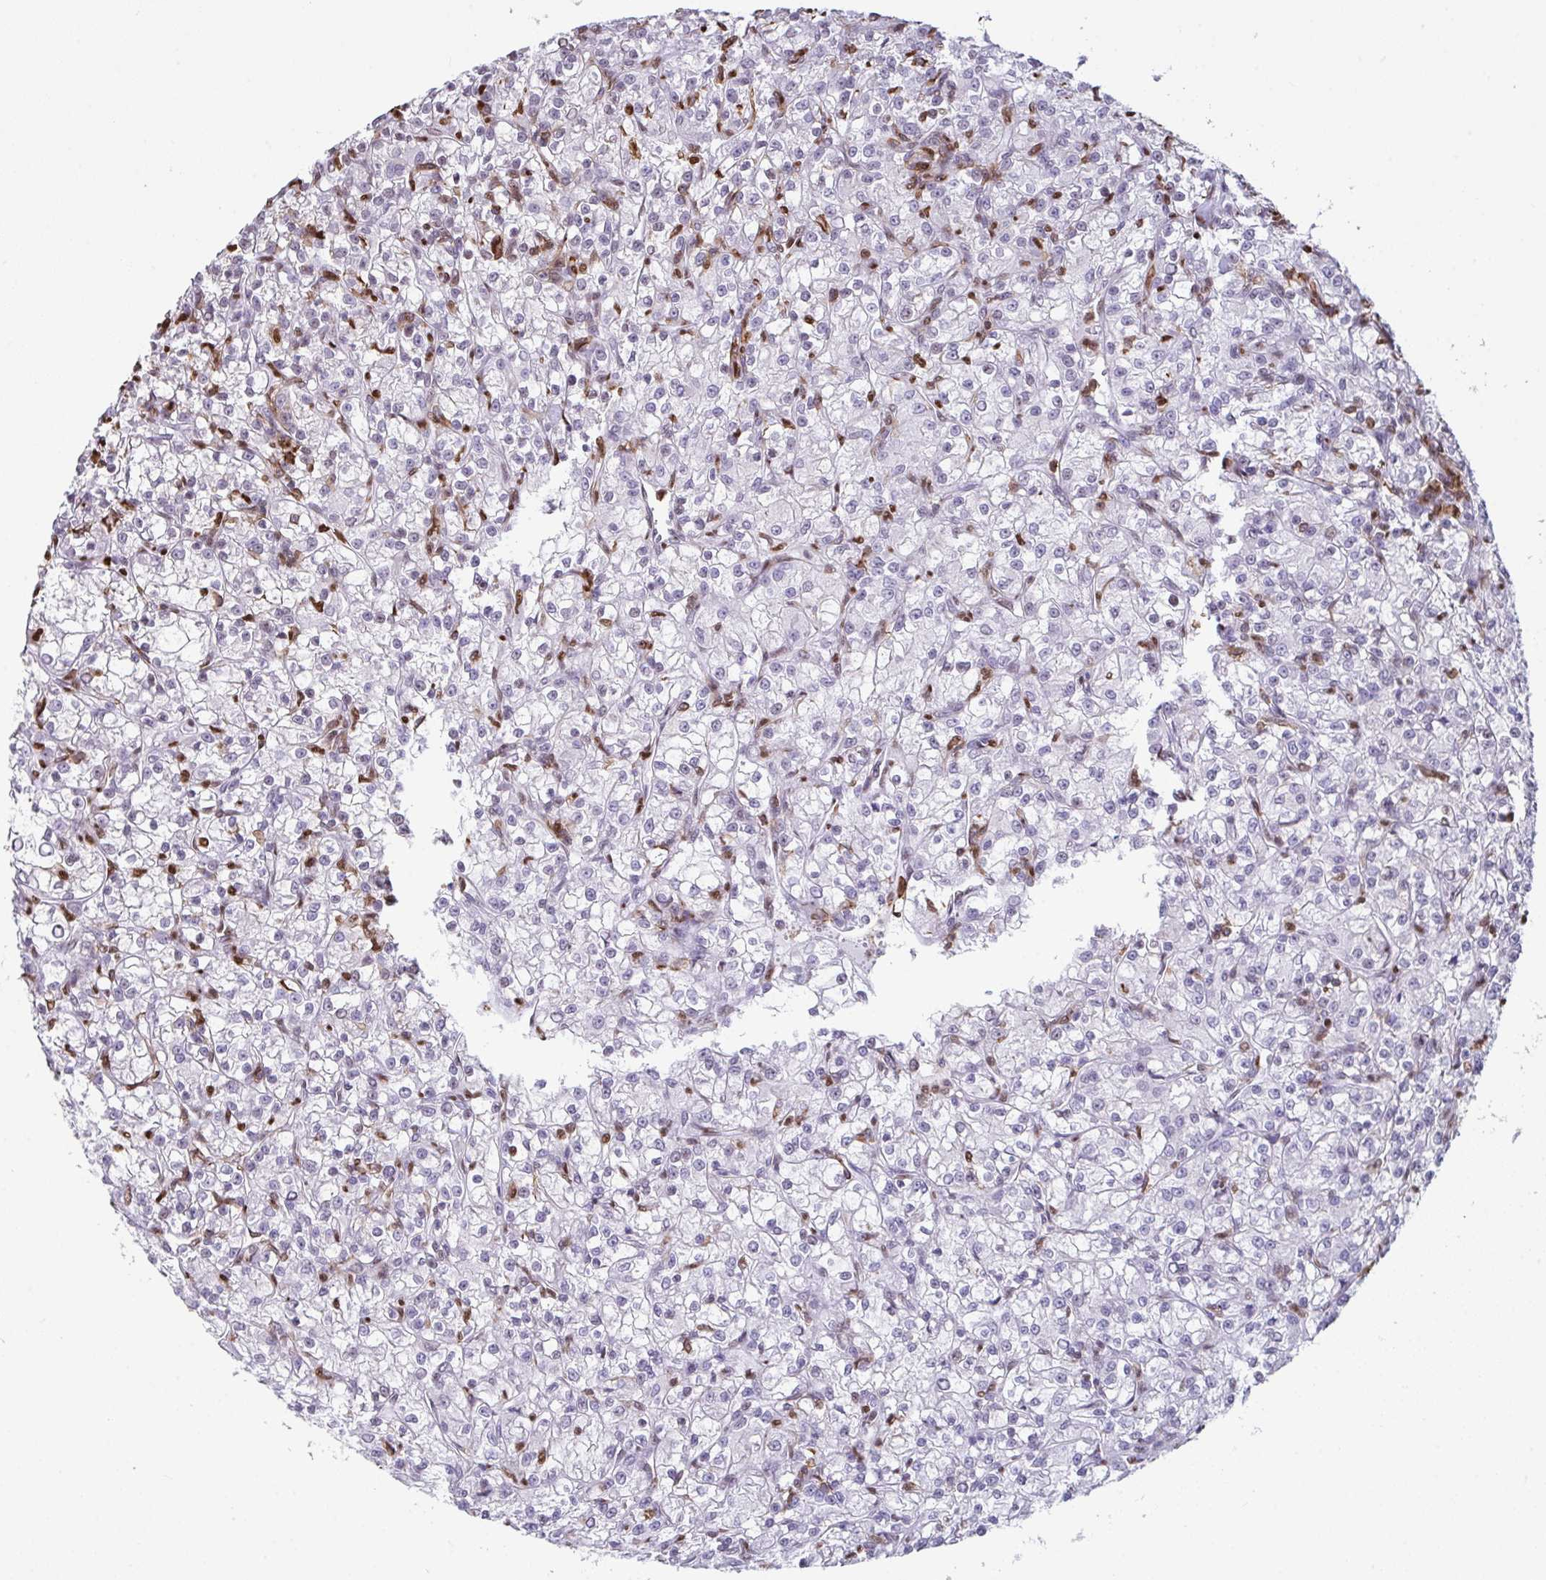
{"staining": {"intensity": "negative", "quantity": "none", "location": "none"}, "tissue": "renal cancer", "cell_type": "Tumor cells", "image_type": "cancer", "snomed": [{"axis": "morphology", "description": "Adenocarcinoma, NOS"}, {"axis": "topography", "description": "Kidney"}], "caption": "Renal adenocarcinoma stained for a protein using immunohistochemistry reveals no staining tumor cells.", "gene": "BTBD10", "patient": {"sex": "female", "age": 59}}